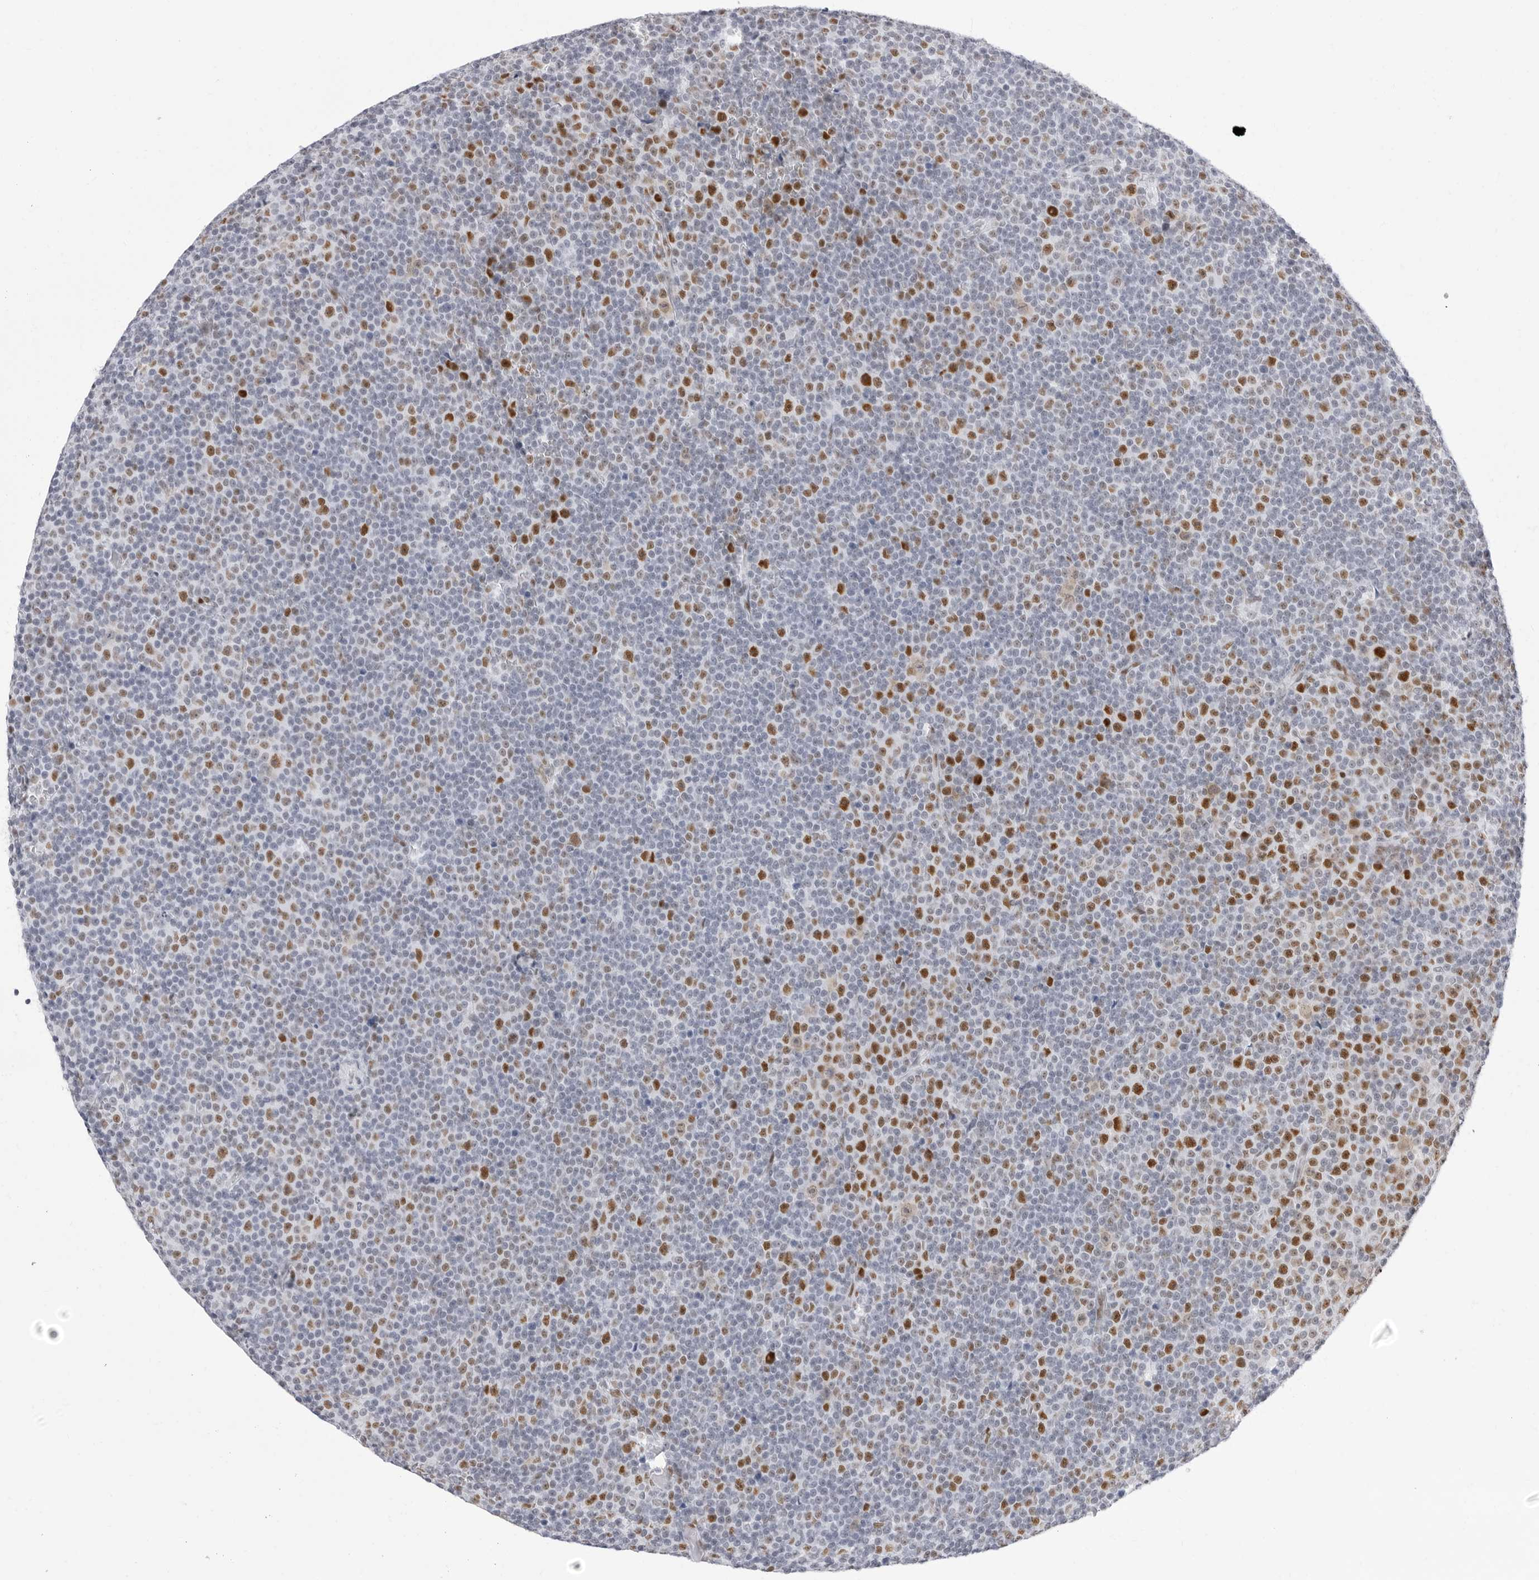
{"staining": {"intensity": "strong", "quantity": ">75%", "location": "nuclear"}, "tissue": "lymphoma", "cell_type": "Tumor cells", "image_type": "cancer", "snomed": [{"axis": "morphology", "description": "Malignant lymphoma, non-Hodgkin's type, Low grade"}, {"axis": "topography", "description": "Lymph node"}], "caption": "A histopathology image of human malignant lymphoma, non-Hodgkin's type (low-grade) stained for a protein reveals strong nuclear brown staining in tumor cells. (Brightfield microscopy of DAB IHC at high magnification).", "gene": "NASP", "patient": {"sex": "female", "age": 67}}